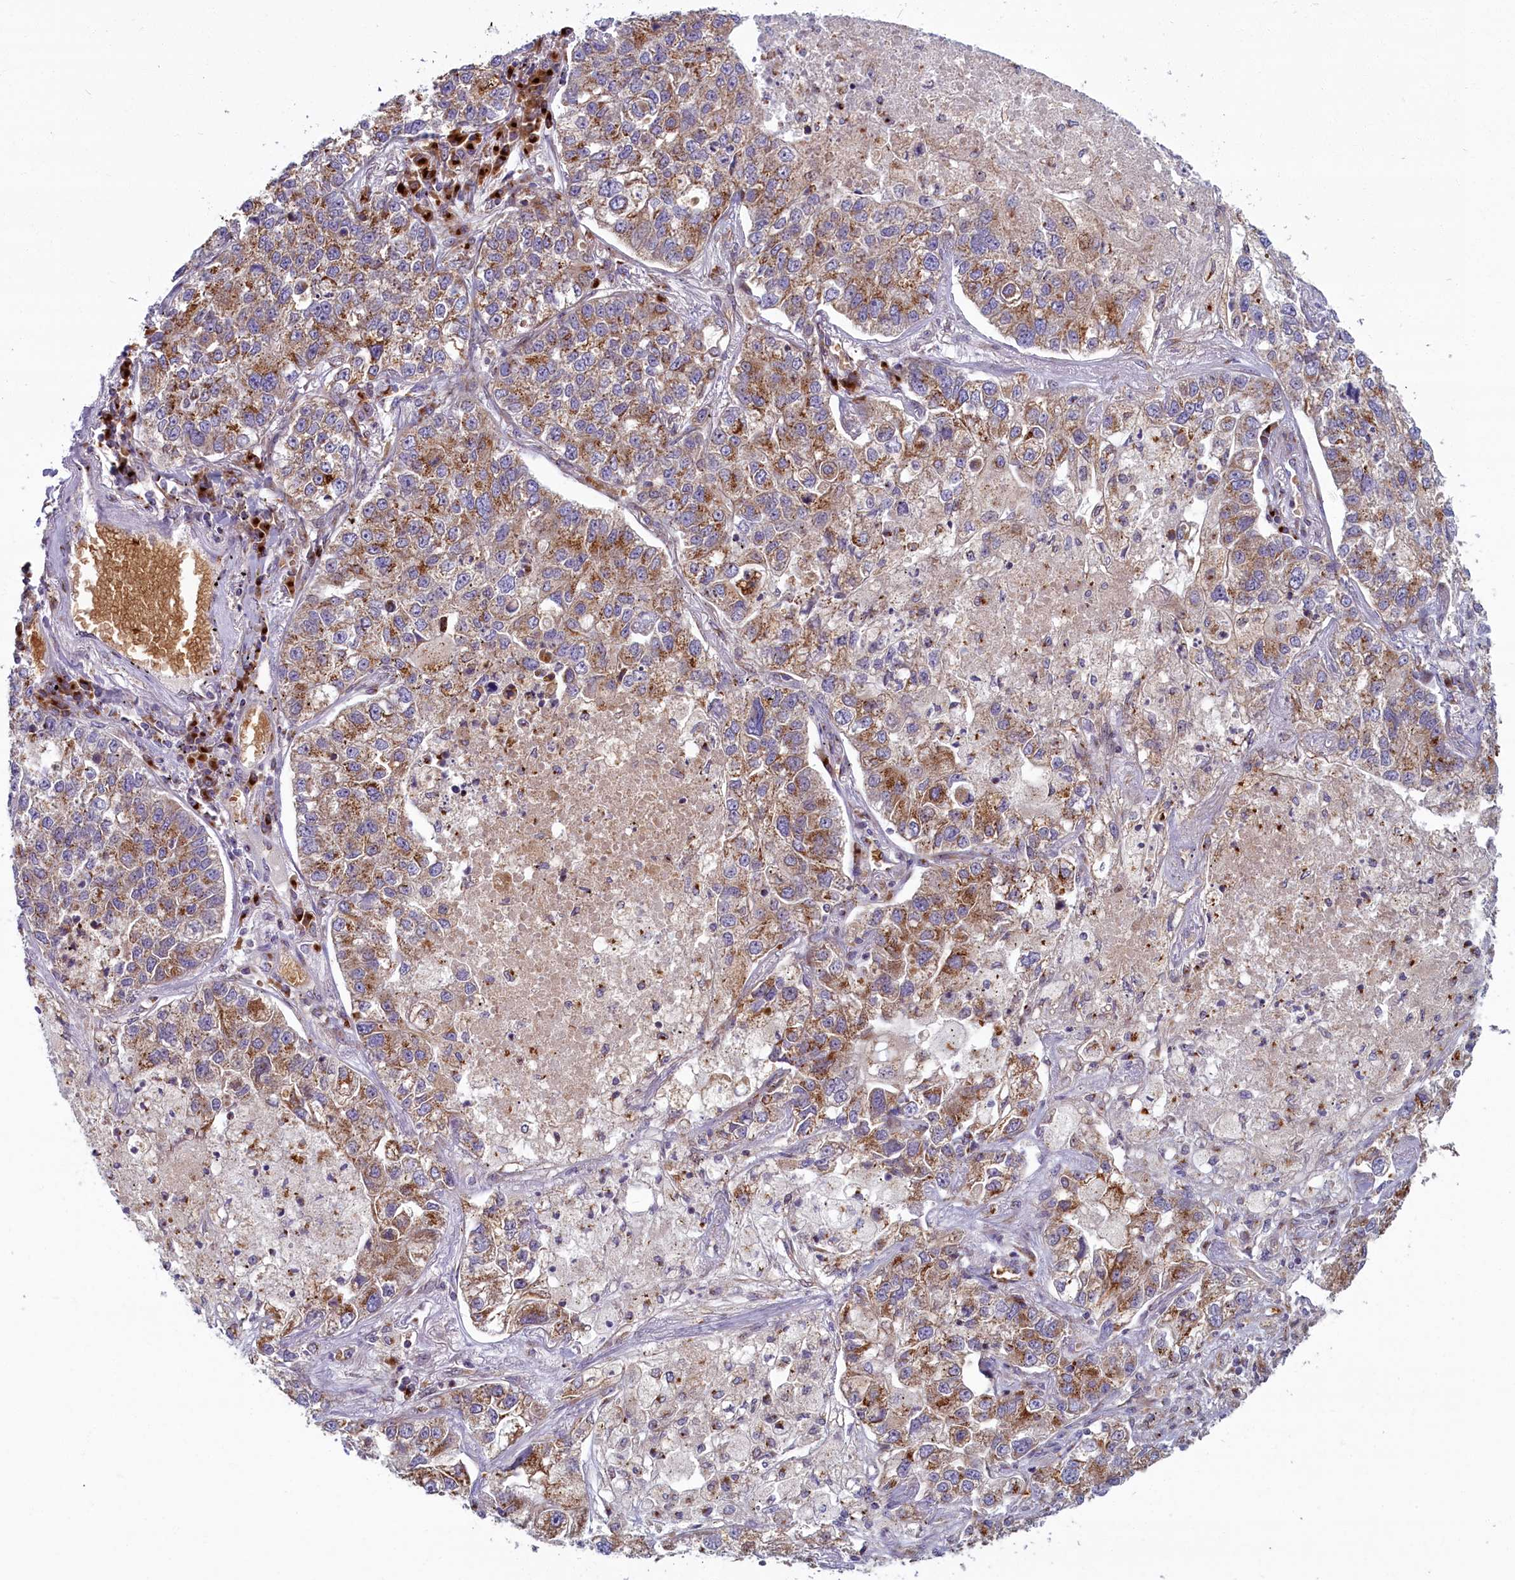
{"staining": {"intensity": "moderate", "quantity": ">75%", "location": "cytoplasmic/membranous"}, "tissue": "lung cancer", "cell_type": "Tumor cells", "image_type": "cancer", "snomed": [{"axis": "morphology", "description": "Adenocarcinoma, NOS"}, {"axis": "topography", "description": "Lung"}], "caption": "Immunohistochemistry (DAB (3,3'-diaminobenzidine)) staining of human lung cancer (adenocarcinoma) demonstrates moderate cytoplasmic/membranous protein positivity in about >75% of tumor cells.", "gene": "BLVRB", "patient": {"sex": "male", "age": 49}}